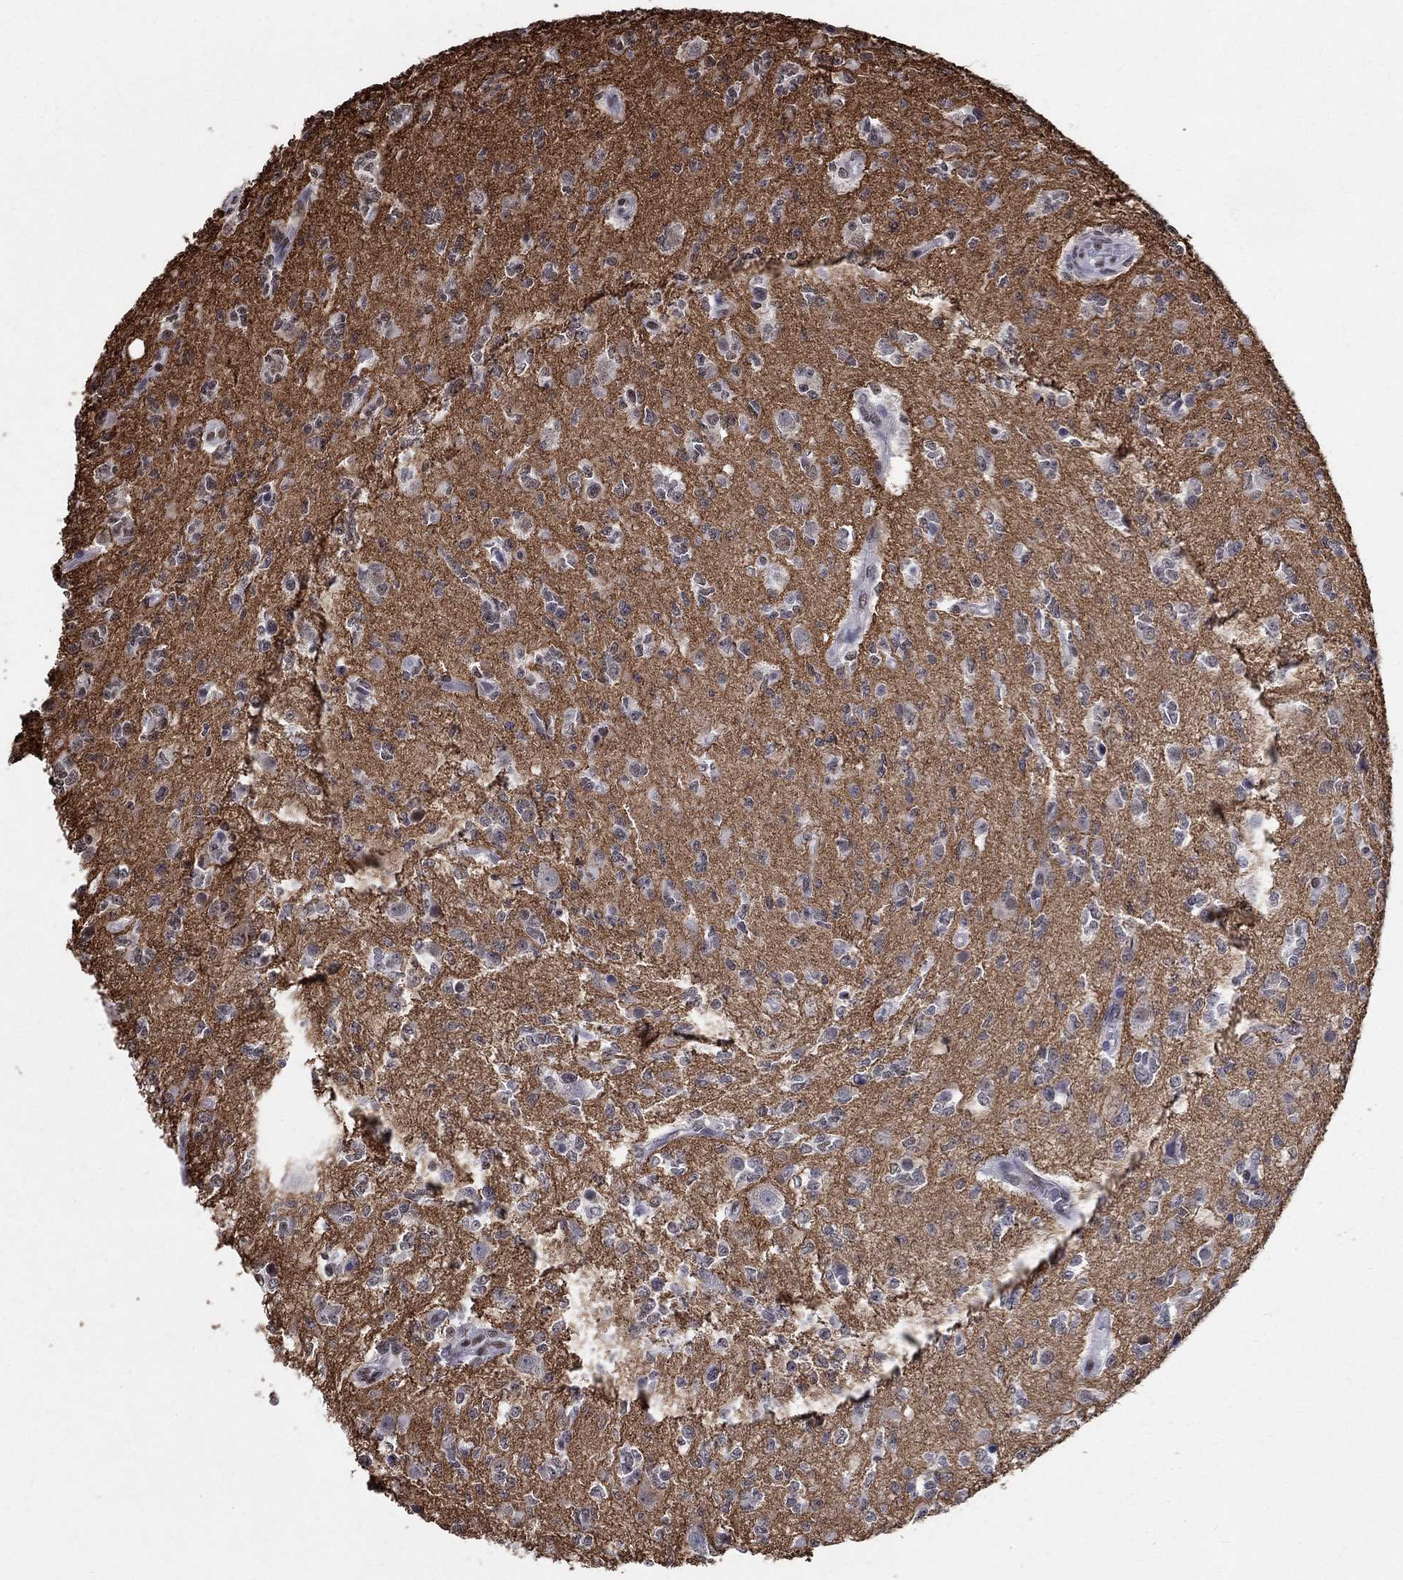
{"staining": {"intensity": "negative", "quantity": "none", "location": "none"}, "tissue": "glioma", "cell_type": "Tumor cells", "image_type": "cancer", "snomed": [{"axis": "morphology", "description": "Glioma, malignant, Low grade"}, {"axis": "topography", "description": "Brain"}], "caption": "High power microscopy photomicrograph of an immunohistochemistry photomicrograph of malignant glioma (low-grade), revealing no significant staining in tumor cells. (DAB (3,3'-diaminobenzidine) immunohistochemistry (IHC) with hematoxylin counter stain).", "gene": "FBXO16", "patient": {"sex": "female", "age": 45}}